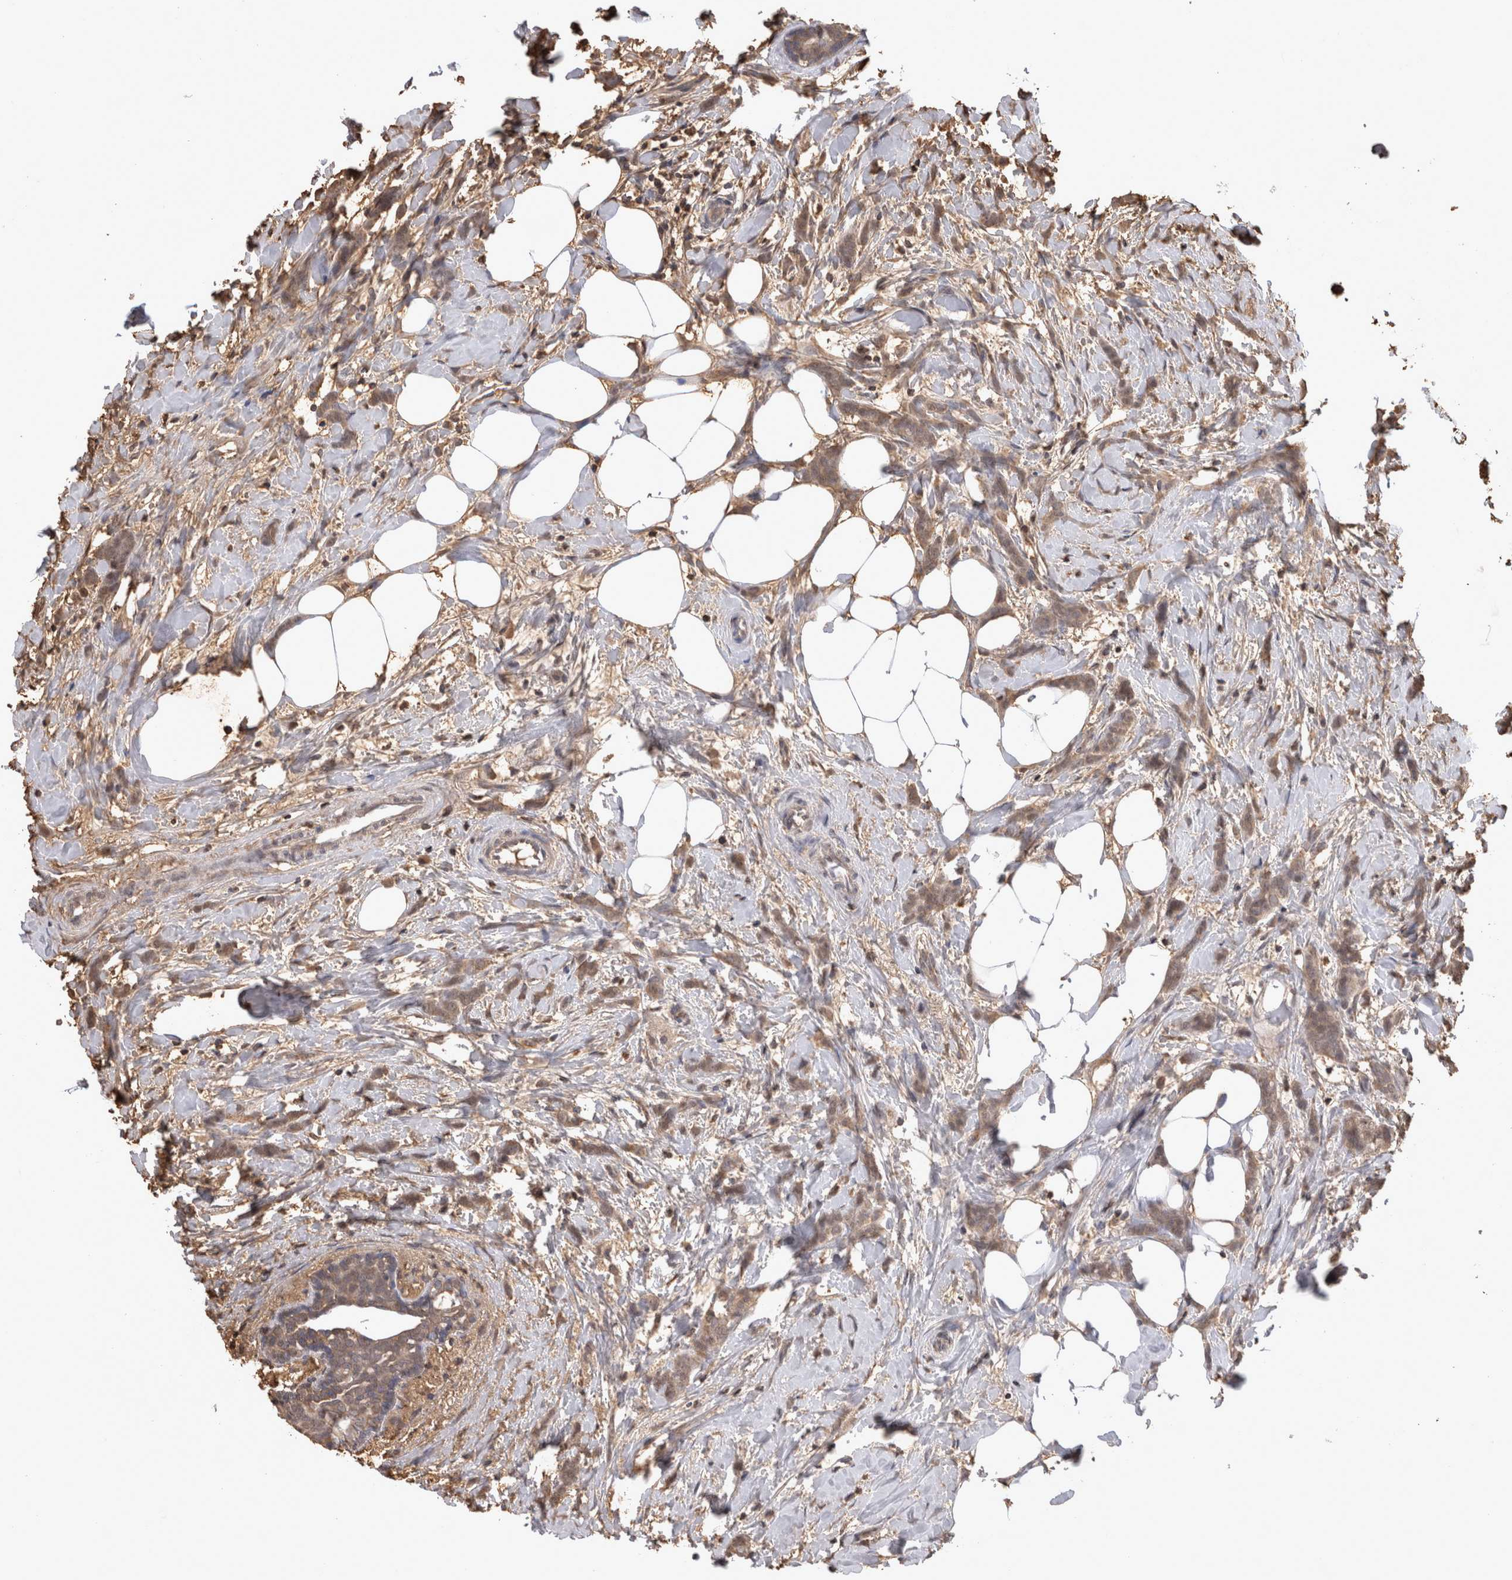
{"staining": {"intensity": "weak", "quantity": ">75%", "location": "cytoplasmic/membranous"}, "tissue": "breast cancer", "cell_type": "Tumor cells", "image_type": "cancer", "snomed": [{"axis": "morphology", "description": "Lobular carcinoma, in situ"}, {"axis": "morphology", "description": "Lobular carcinoma"}, {"axis": "topography", "description": "Breast"}], "caption": "Protein expression analysis of breast lobular carcinoma displays weak cytoplasmic/membranous positivity in approximately >75% of tumor cells.", "gene": "PREP", "patient": {"sex": "female", "age": 41}}